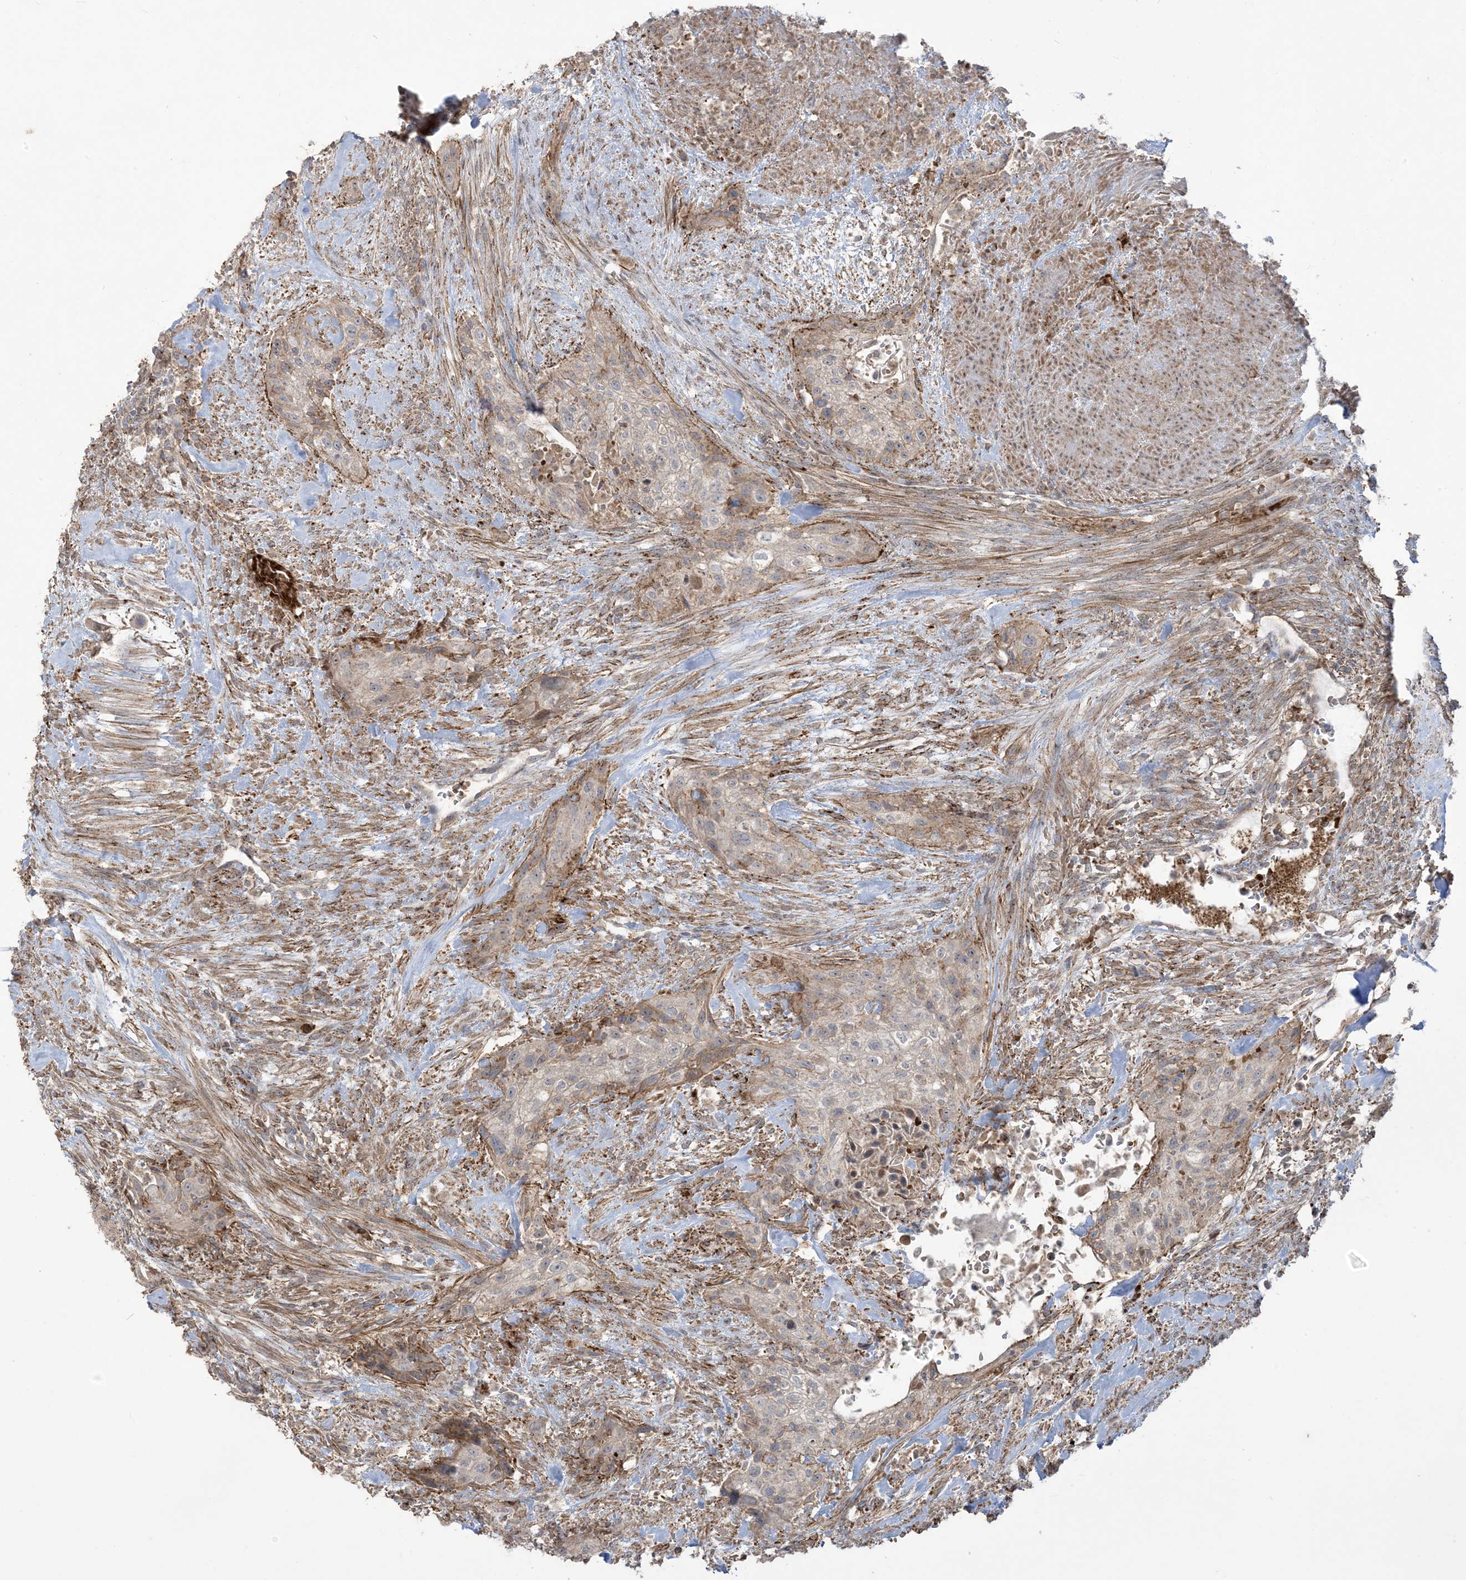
{"staining": {"intensity": "weak", "quantity": "<25%", "location": "cytoplasmic/membranous"}, "tissue": "urothelial cancer", "cell_type": "Tumor cells", "image_type": "cancer", "snomed": [{"axis": "morphology", "description": "Urothelial carcinoma, High grade"}, {"axis": "topography", "description": "Urinary bladder"}], "caption": "The image shows no significant positivity in tumor cells of urothelial cancer.", "gene": "KLHL18", "patient": {"sex": "male", "age": 35}}